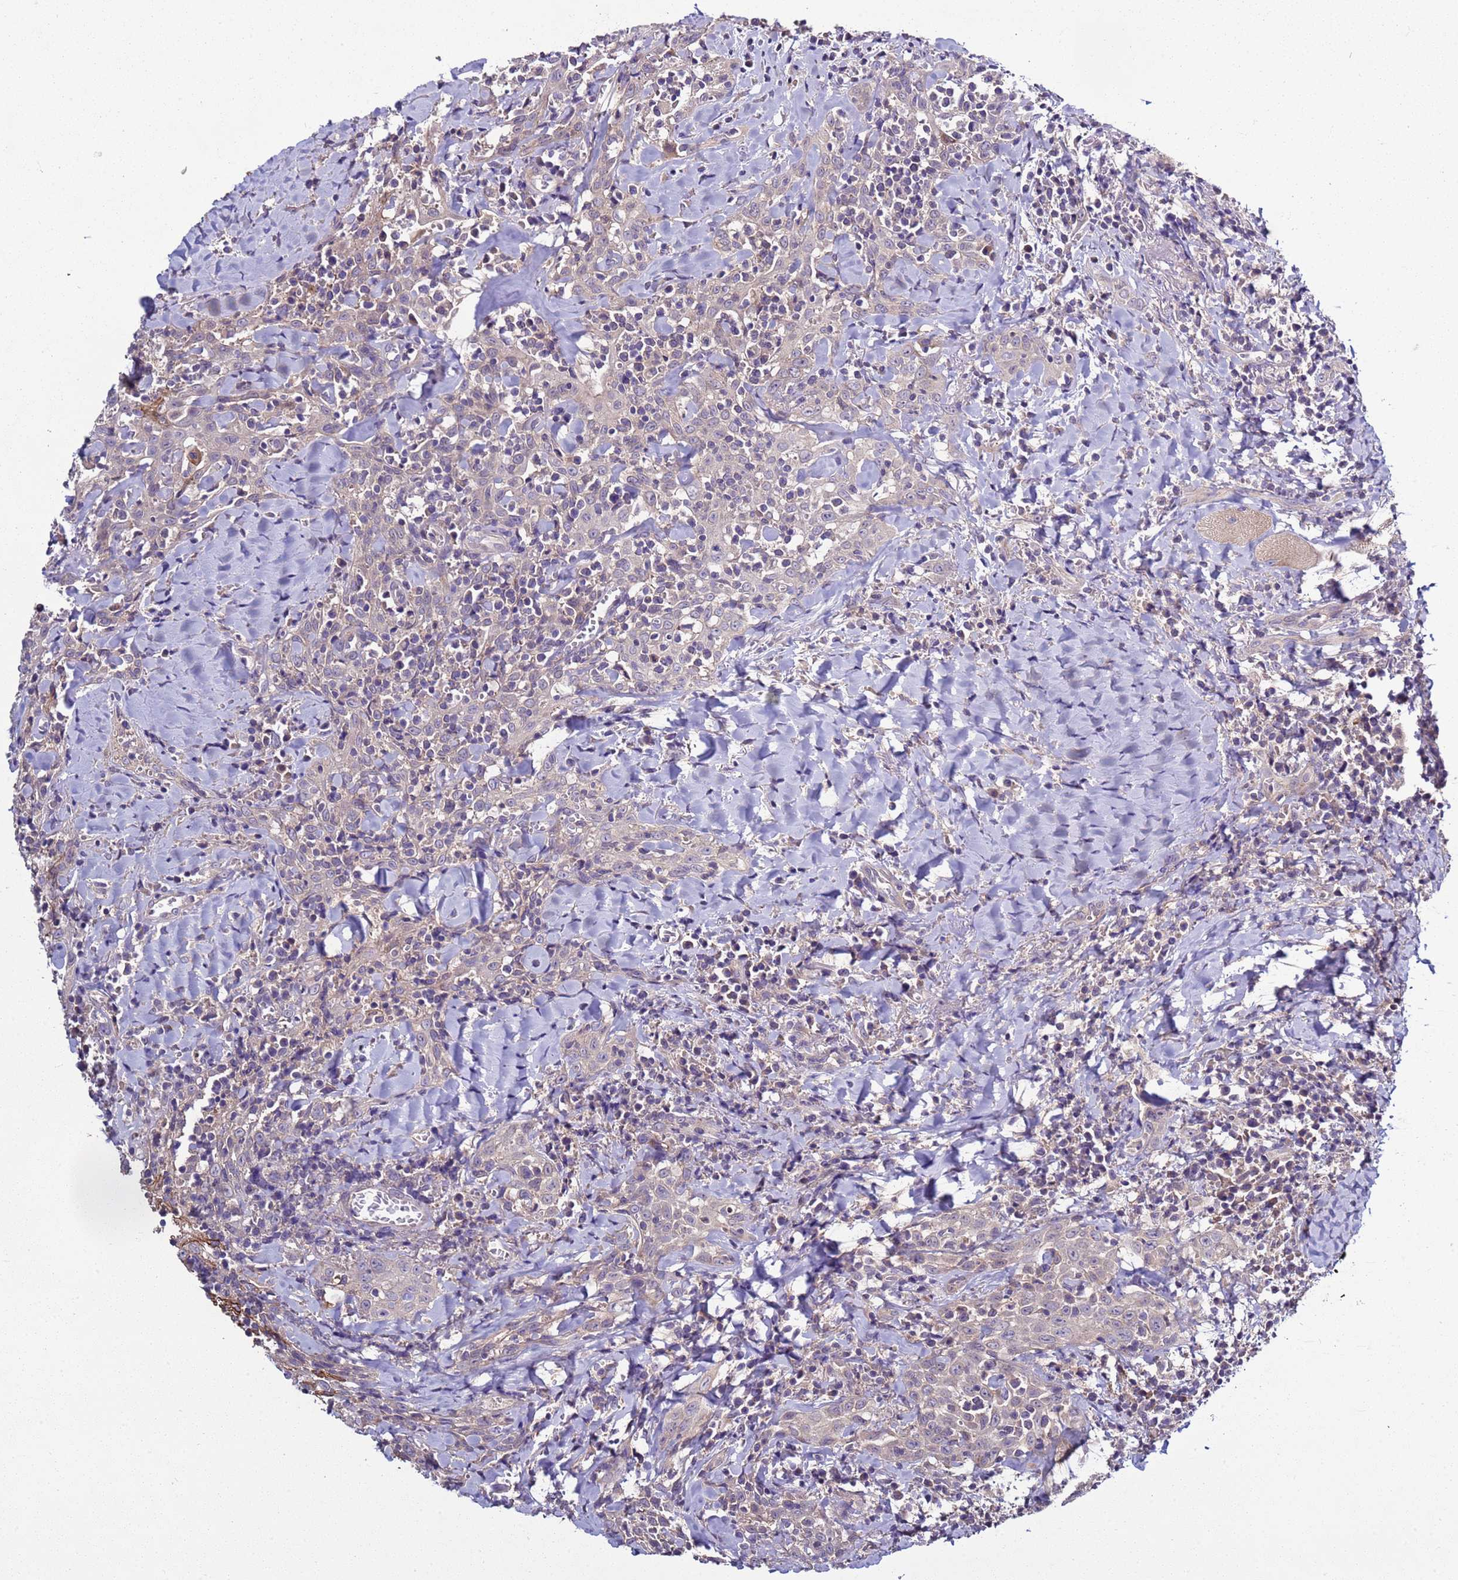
{"staining": {"intensity": "negative", "quantity": "none", "location": "none"}, "tissue": "head and neck cancer", "cell_type": "Tumor cells", "image_type": "cancer", "snomed": [{"axis": "morphology", "description": "Squamous cell carcinoma, NOS"}, {"axis": "topography", "description": "Head-Neck"}], "caption": "This is an immunohistochemistry image of head and neck cancer (squamous cell carcinoma). There is no positivity in tumor cells.", "gene": "RABL2B", "patient": {"sex": "female", "age": 70}}